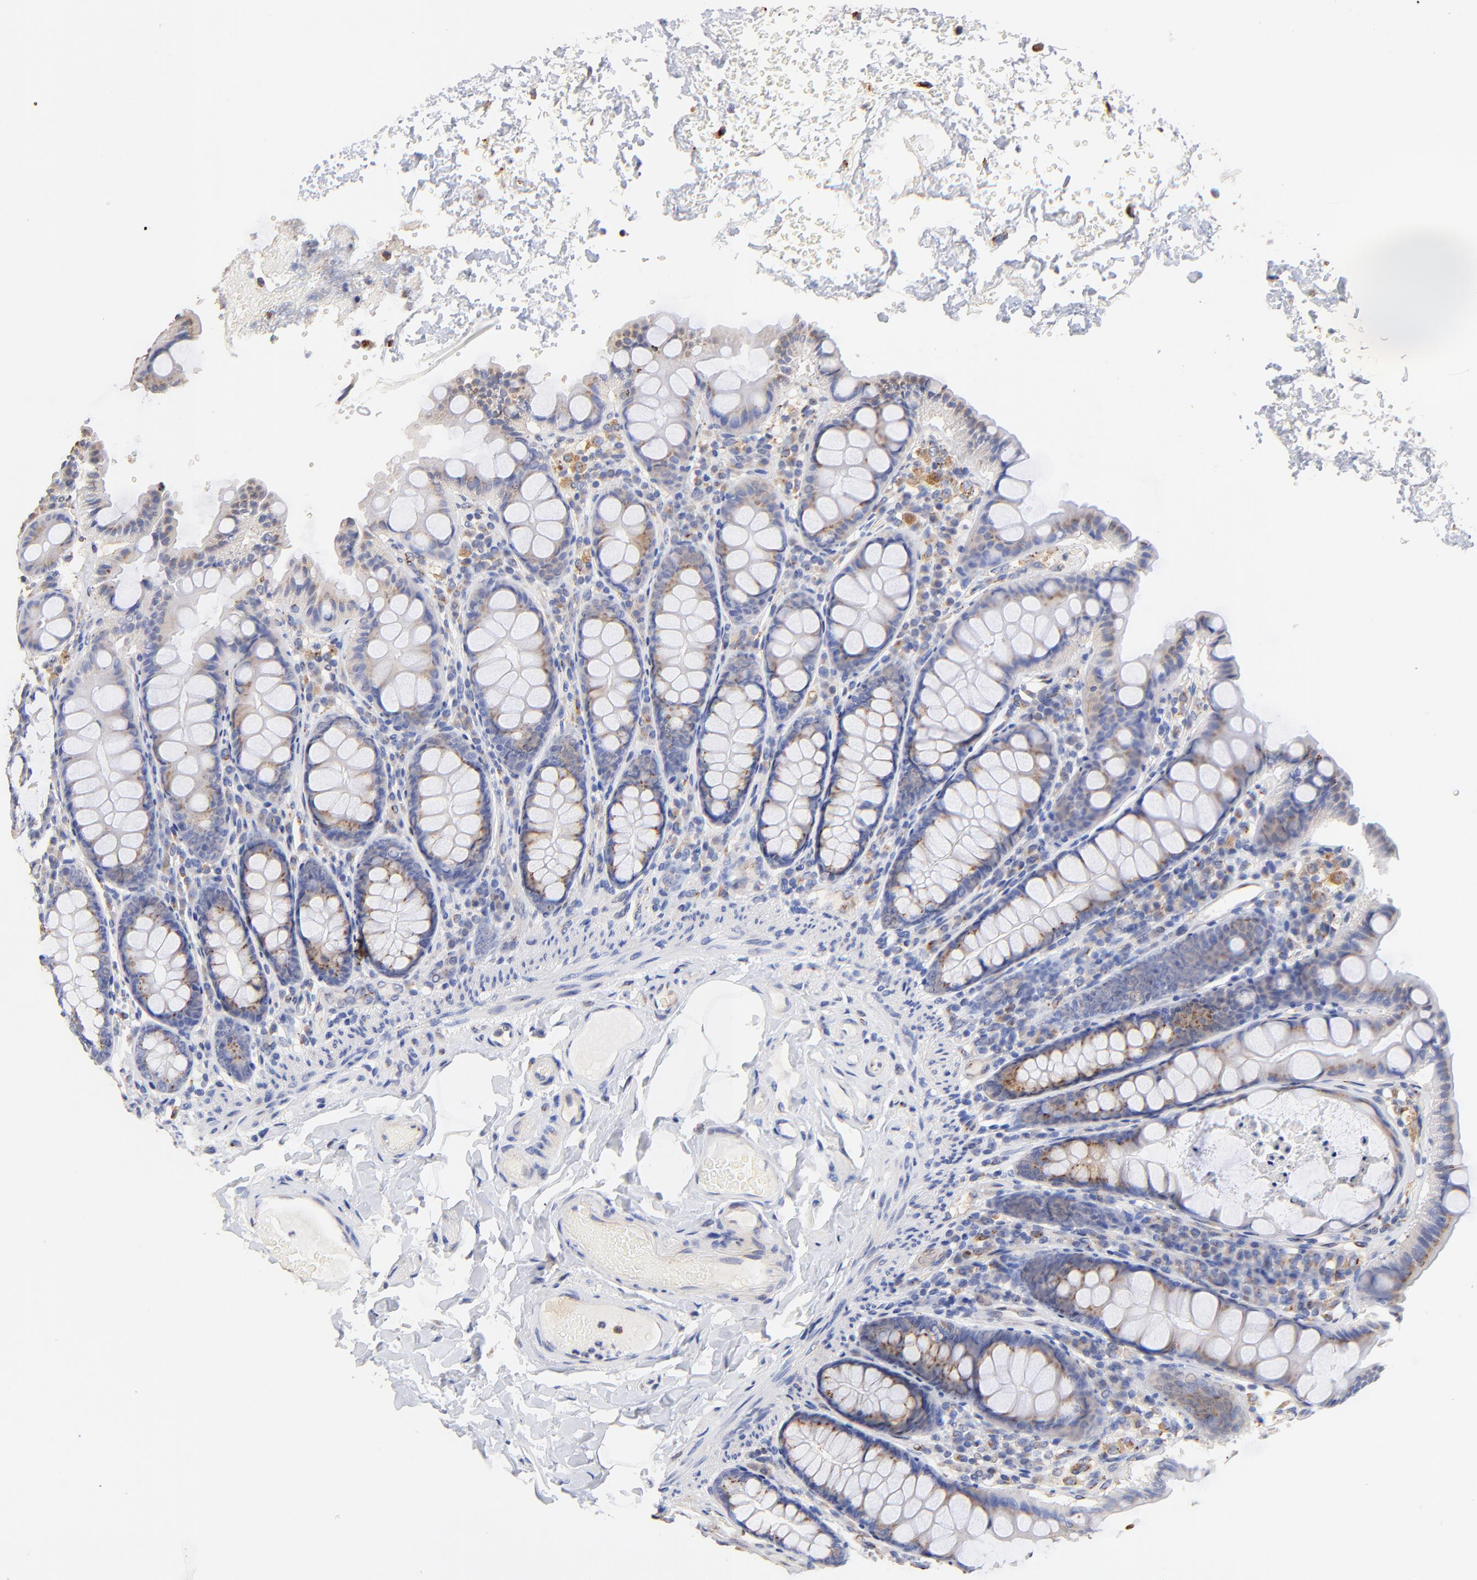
{"staining": {"intensity": "weak", "quantity": "25%-75%", "location": "cytoplasmic/membranous"}, "tissue": "colon", "cell_type": "Endothelial cells", "image_type": "normal", "snomed": [{"axis": "morphology", "description": "Normal tissue, NOS"}, {"axis": "topography", "description": "Colon"}], "caption": "This is a histology image of immunohistochemistry staining of unremarkable colon, which shows weak staining in the cytoplasmic/membranous of endothelial cells.", "gene": "FMNL3", "patient": {"sex": "female", "age": 61}}